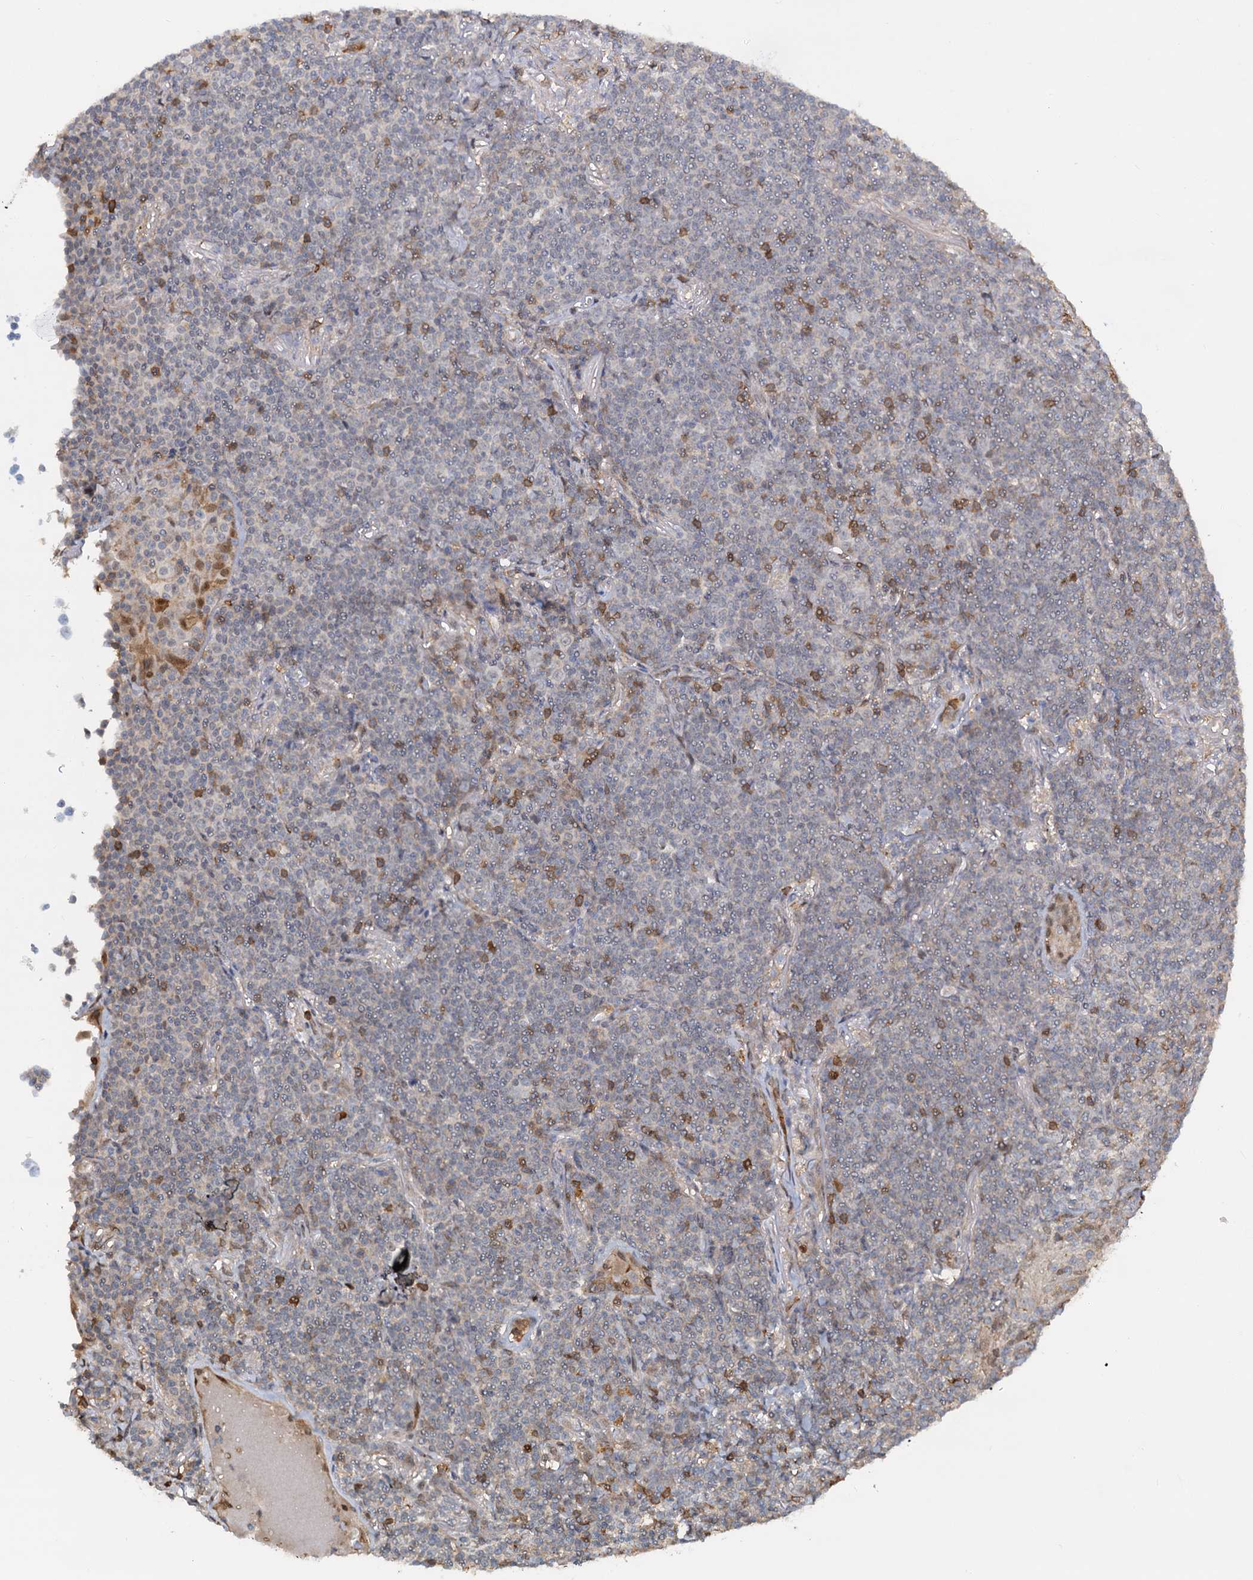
{"staining": {"intensity": "negative", "quantity": "none", "location": "none"}, "tissue": "lymphoma", "cell_type": "Tumor cells", "image_type": "cancer", "snomed": [{"axis": "morphology", "description": "Malignant lymphoma, non-Hodgkin's type, Low grade"}, {"axis": "topography", "description": "Lung"}], "caption": "This image is of lymphoma stained with immunohistochemistry to label a protein in brown with the nuclei are counter-stained blue. There is no expression in tumor cells. (DAB IHC with hematoxylin counter stain).", "gene": "ZNF609", "patient": {"sex": "female", "age": 71}}